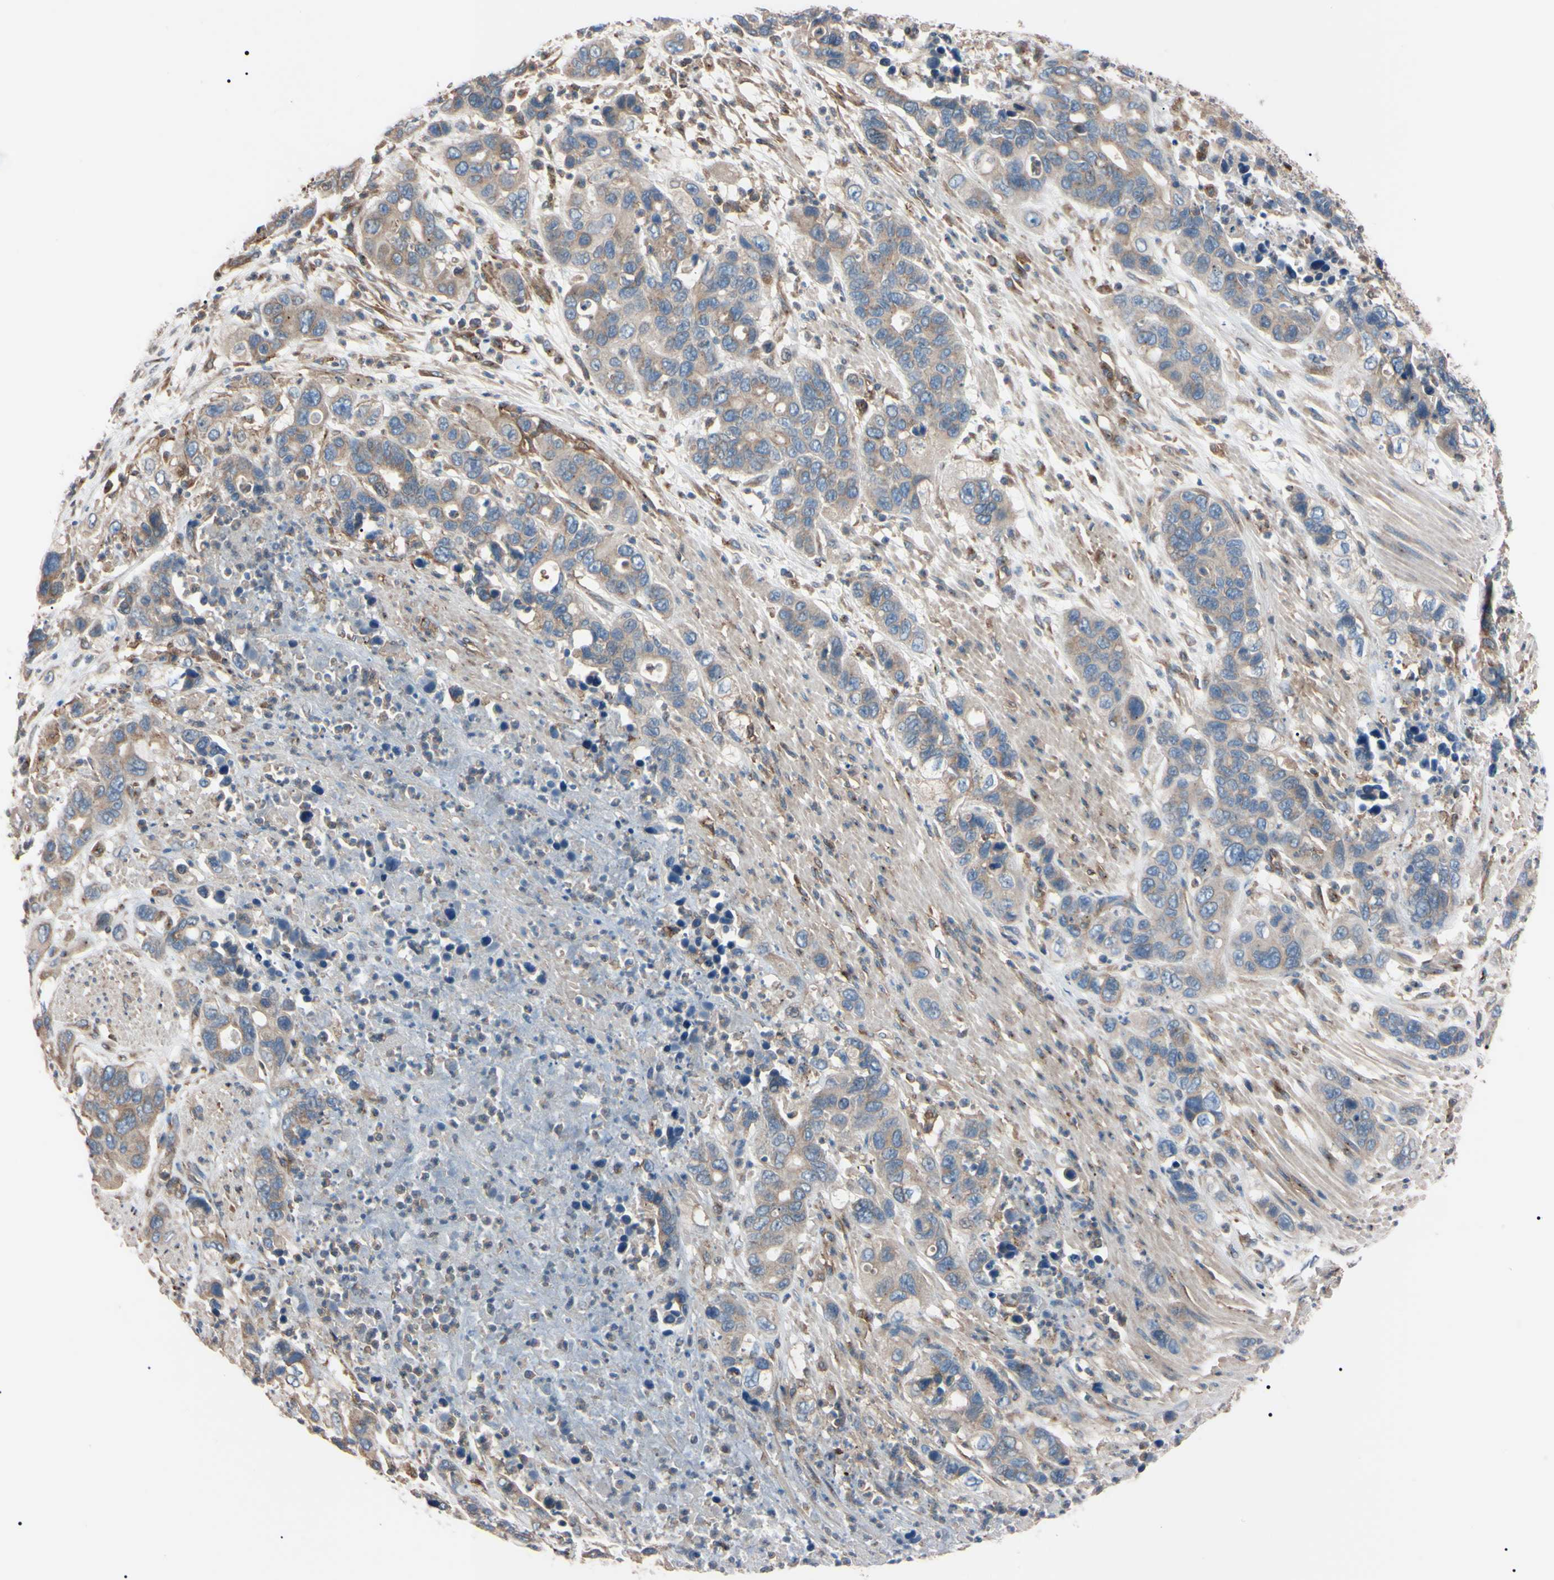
{"staining": {"intensity": "weak", "quantity": ">75%", "location": "cytoplasmic/membranous"}, "tissue": "pancreatic cancer", "cell_type": "Tumor cells", "image_type": "cancer", "snomed": [{"axis": "morphology", "description": "Adenocarcinoma, NOS"}, {"axis": "topography", "description": "Pancreas"}], "caption": "This histopathology image exhibits pancreatic cancer (adenocarcinoma) stained with IHC to label a protein in brown. The cytoplasmic/membranous of tumor cells show weak positivity for the protein. Nuclei are counter-stained blue.", "gene": "PRKACA", "patient": {"sex": "female", "age": 71}}